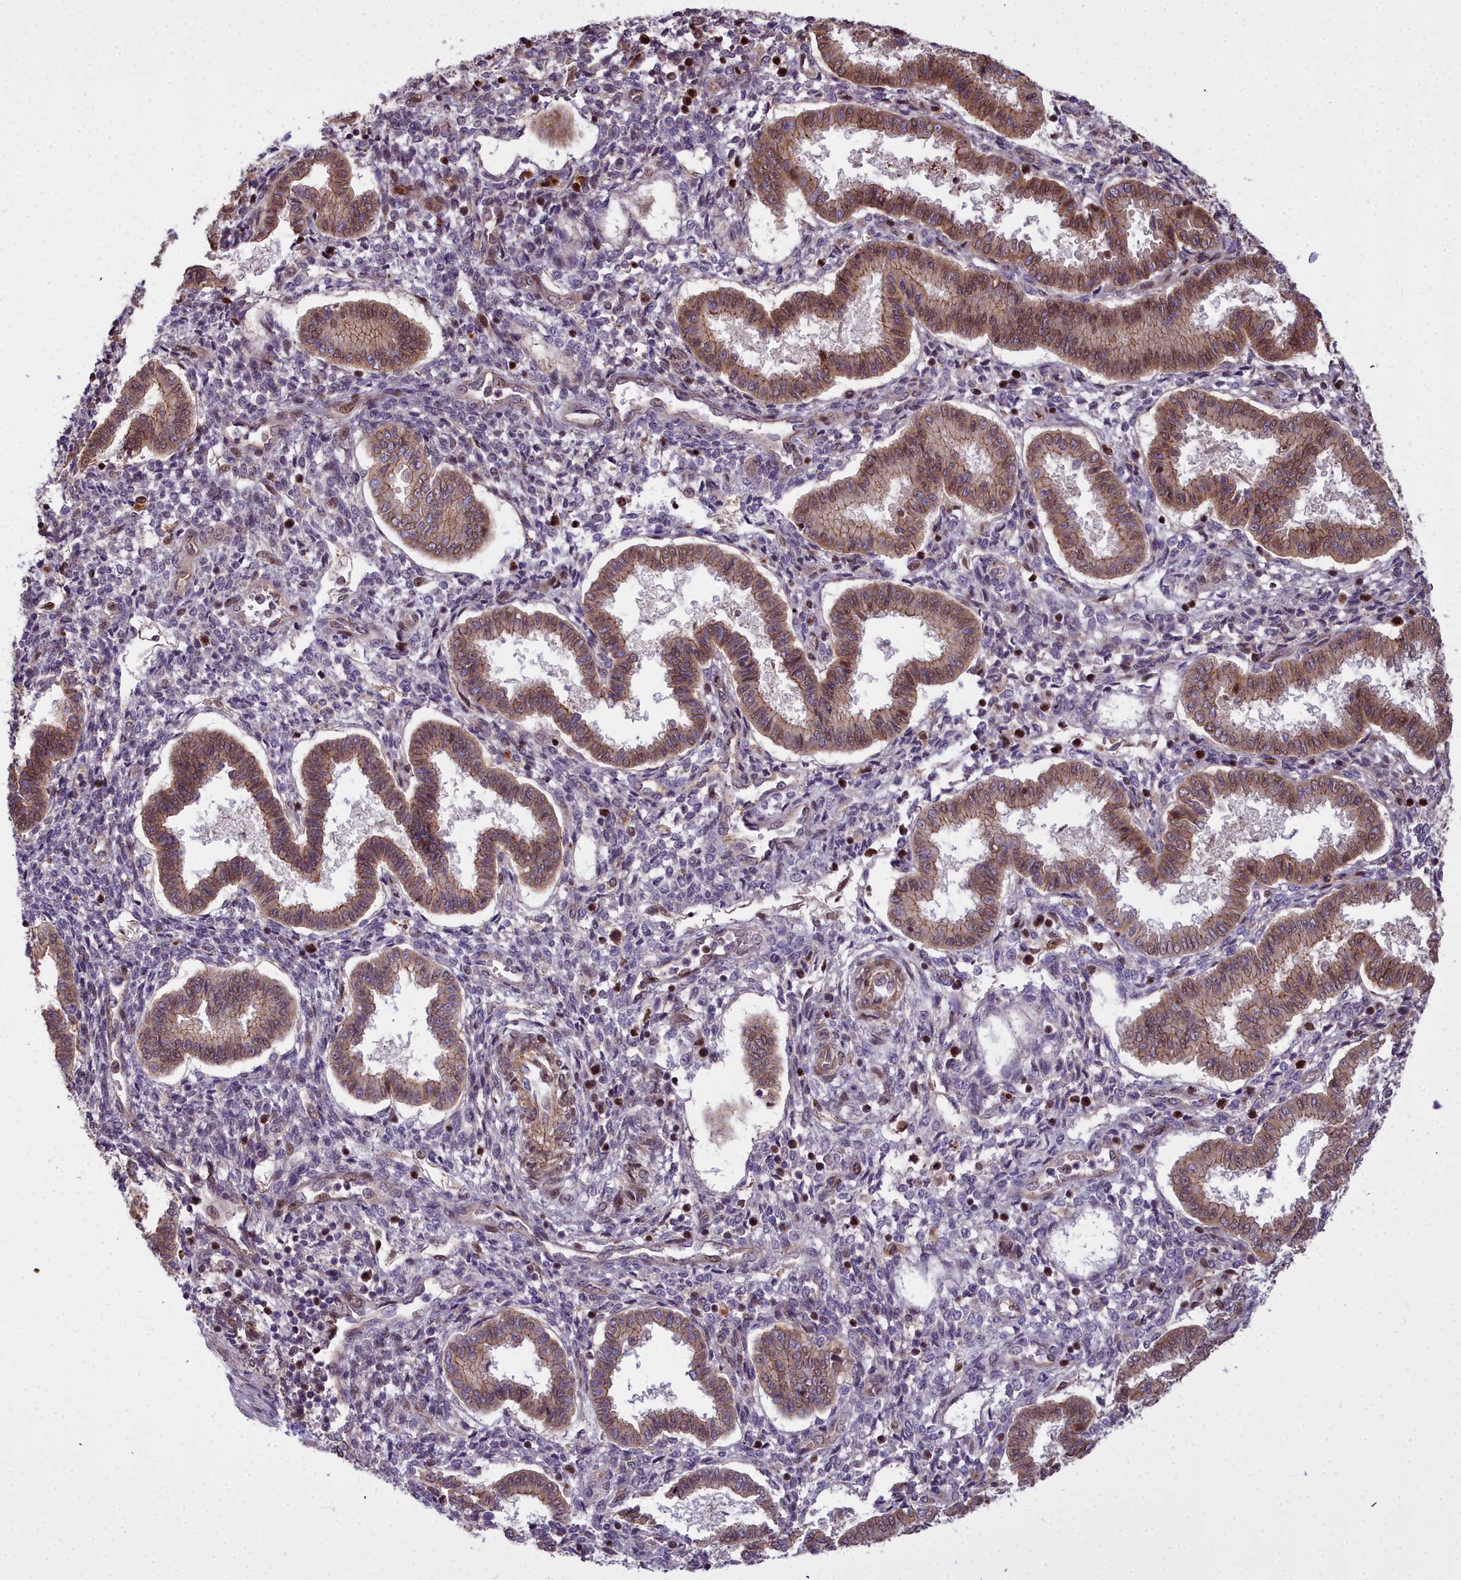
{"staining": {"intensity": "weak", "quantity": "<25%", "location": "cytoplasmic/membranous"}, "tissue": "endometrium", "cell_type": "Cells in endometrial stroma", "image_type": "normal", "snomed": [{"axis": "morphology", "description": "Normal tissue, NOS"}, {"axis": "topography", "description": "Endometrium"}], "caption": "IHC photomicrograph of unremarkable human endometrium stained for a protein (brown), which displays no positivity in cells in endometrial stroma. (DAB (3,3'-diaminobenzidine) IHC with hematoxylin counter stain).", "gene": "GLYATL3", "patient": {"sex": "female", "age": 24}}